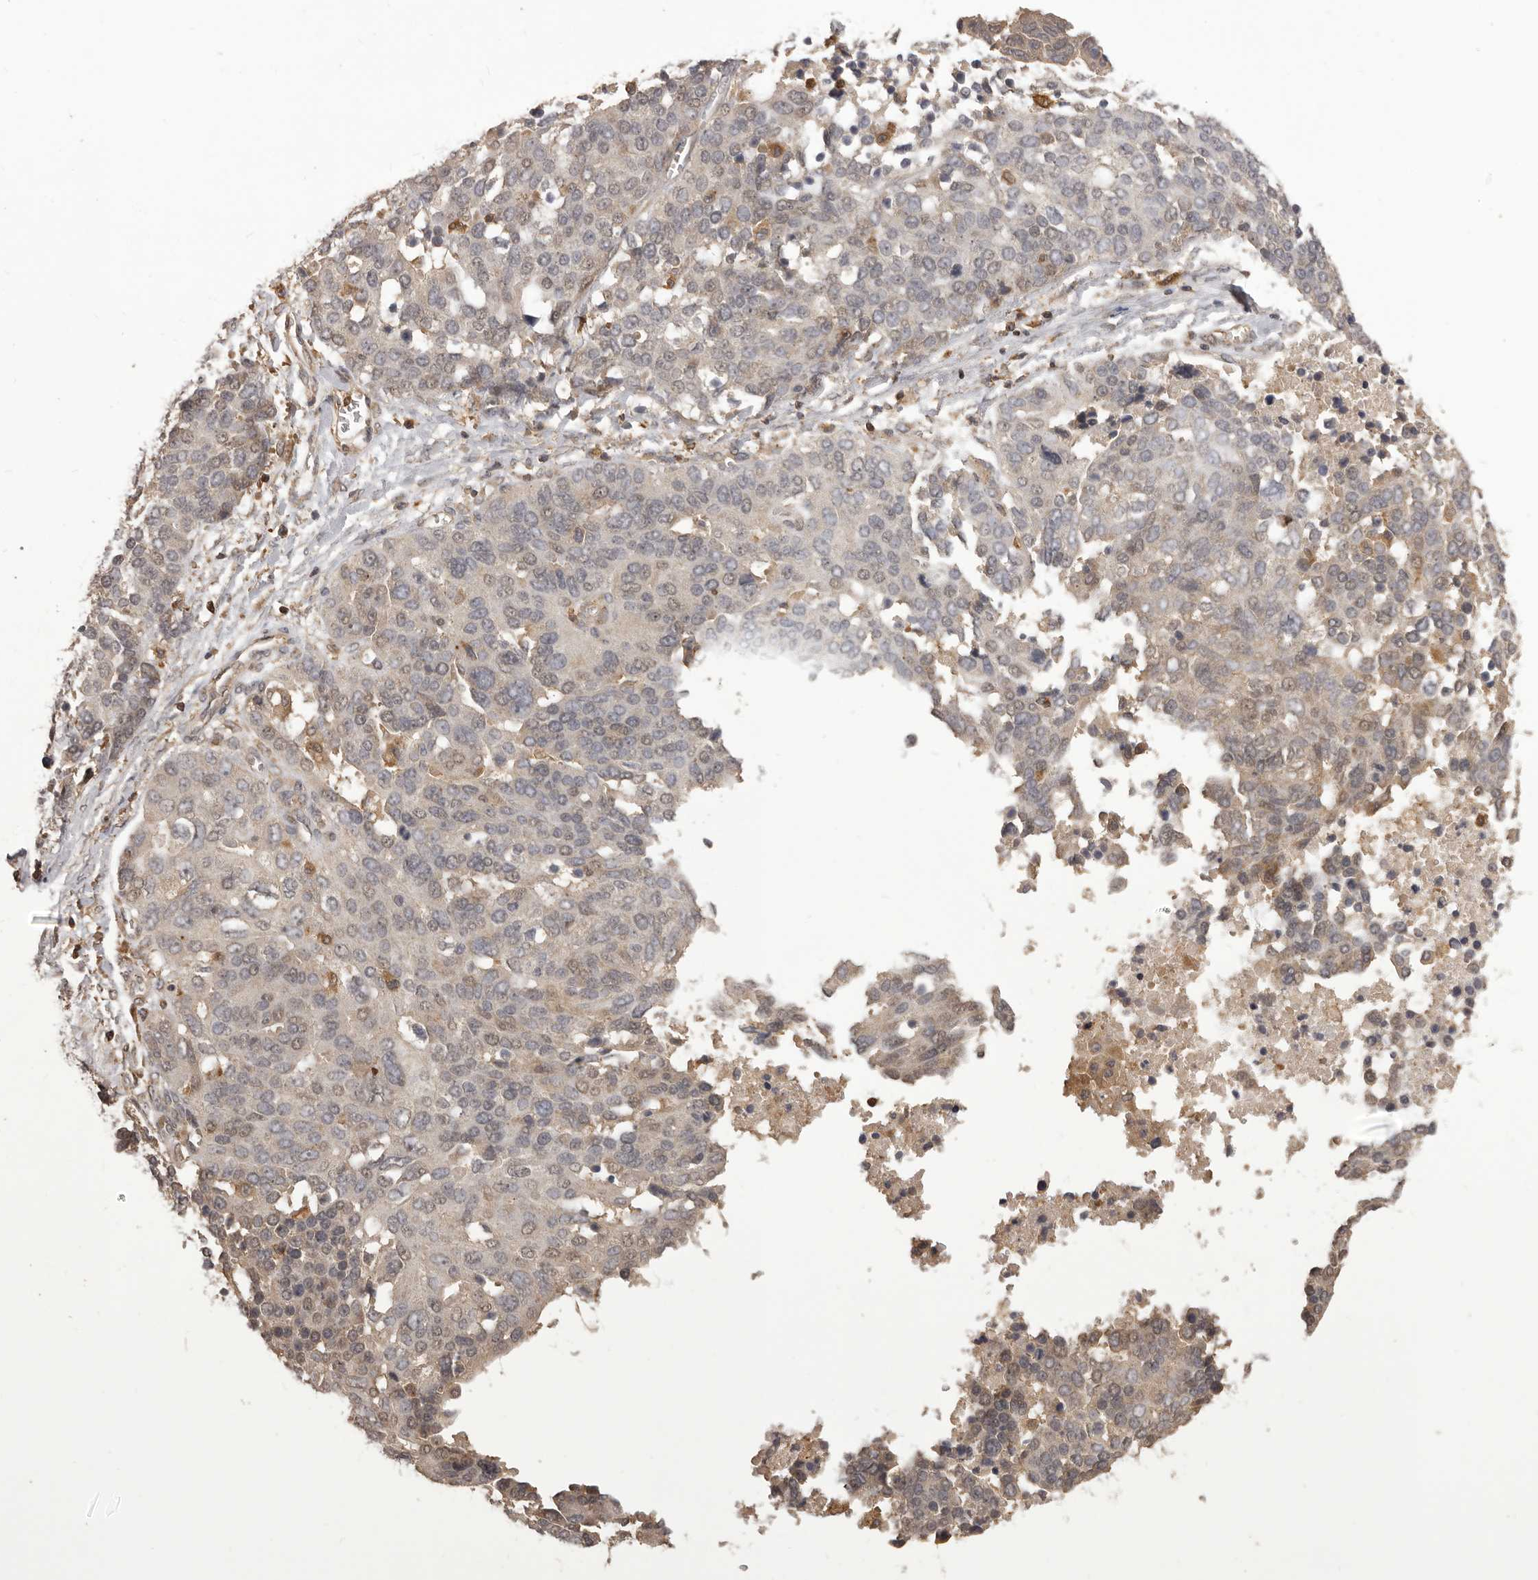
{"staining": {"intensity": "weak", "quantity": "<25%", "location": "cytoplasmic/membranous"}, "tissue": "ovarian cancer", "cell_type": "Tumor cells", "image_type": "cancer", "snomed": [{"axis": "morphology", "description": "Cystadenocarcinoma, serous, NOS"}, {"axis": "topography", "description": "Ovary"}], "caption": "Immunohistochemistry of ovarian serous cystadenocarcinoma exhibits no positivity in tumor cells.", "gene": "GLIPR2", "patient": {"sex": "female", "age": 44}}